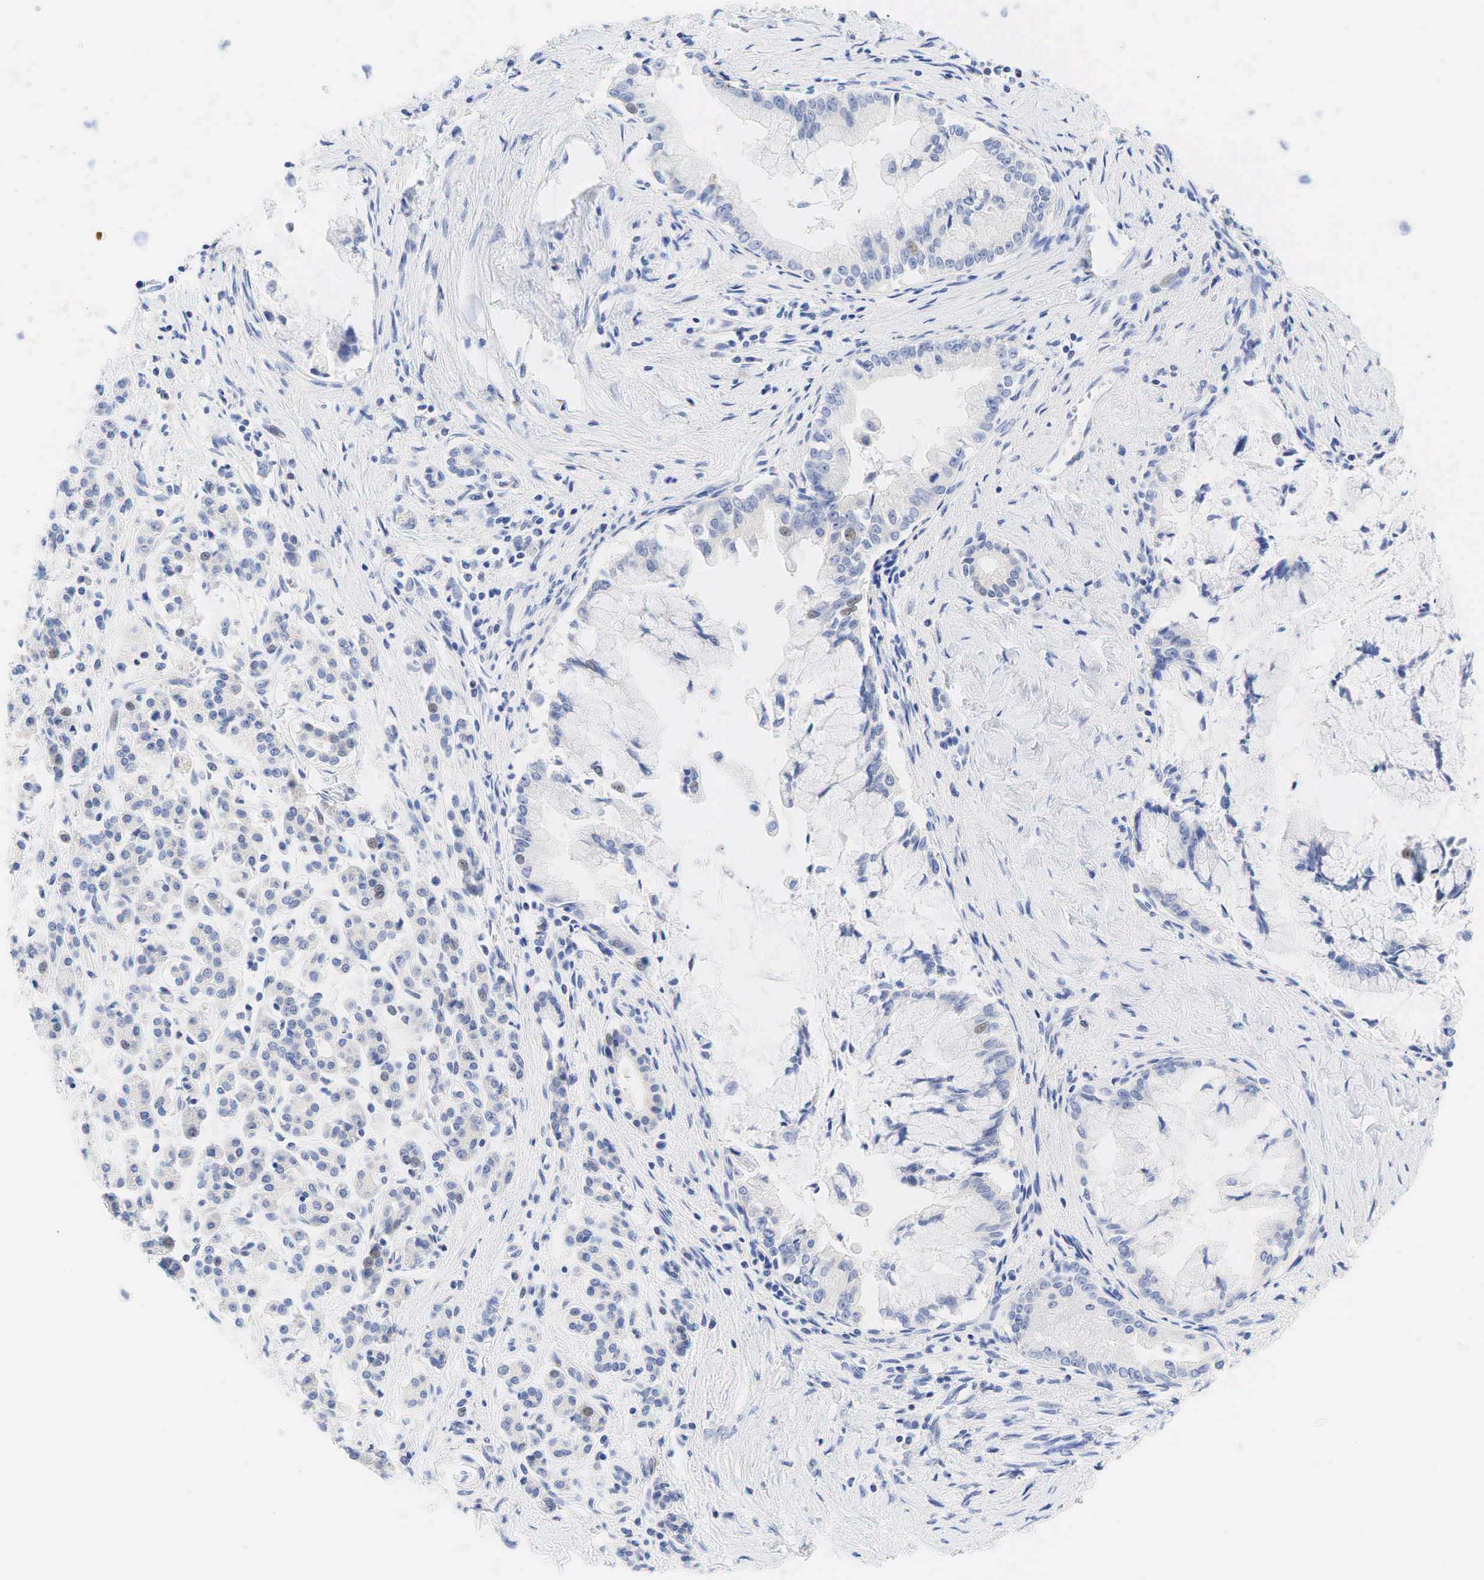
{"staining": {"intensity": "weak", "quantity": "<25%", "location": "nuclear"}, "tissue": "pancreatic cancer", "cell_type": "Tumor cells", "image_type": "cancer", "snomed": [{"axis": "morphology", "description": "Adenocarcinoma, NOS"}, {"axis": "topography", "description": "Pancreas"}], "caption": "High magnification brightfield microscopy of pancreatic cancer (adenocarcinoma) stained with DAB (brown) and counterstained with hematoxylin (blue): tumor cells show no significant expression.", "gene": "AR", "patient": {"sex": "male", "age": 59}}